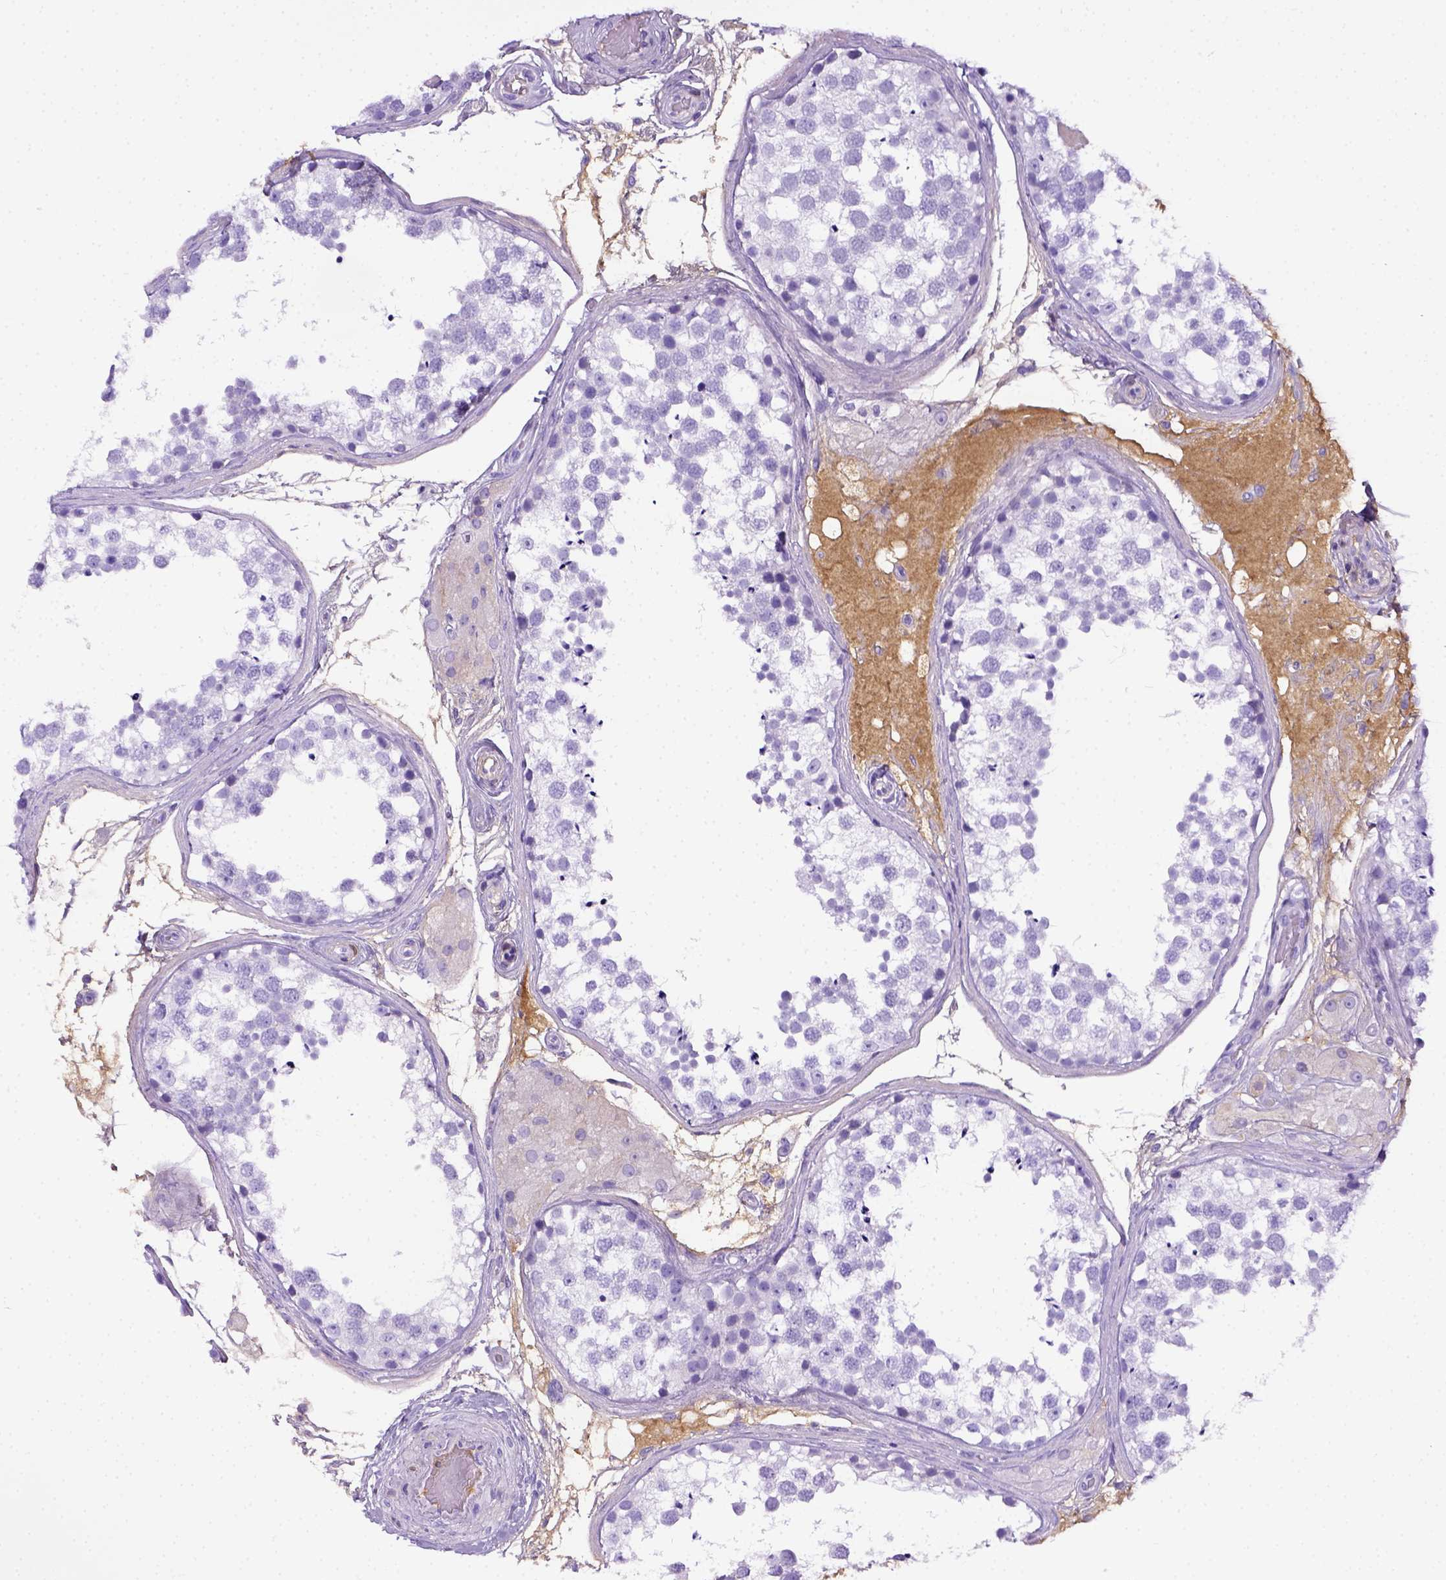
{"staining": {"intensity": "negative", "quantity": "none", "location": "none"}, "tissue": "testis", "cell_type": "Cells in seminiferous ducts", "image_type": "normal", "snomed": [{"axis": "morphology", "description": "Normal tissue, NOS"}, {"axis": "morphology", "description": "Seminoma, NOS"}, {"axis": "topography", "description": "Testis"}], "caption": "Protein analysis of benign testis shows no significant positivity in cells in seminiferous ducts.", "gene": "ITIH4", "patient": {"sex": "male", "age": 65}}